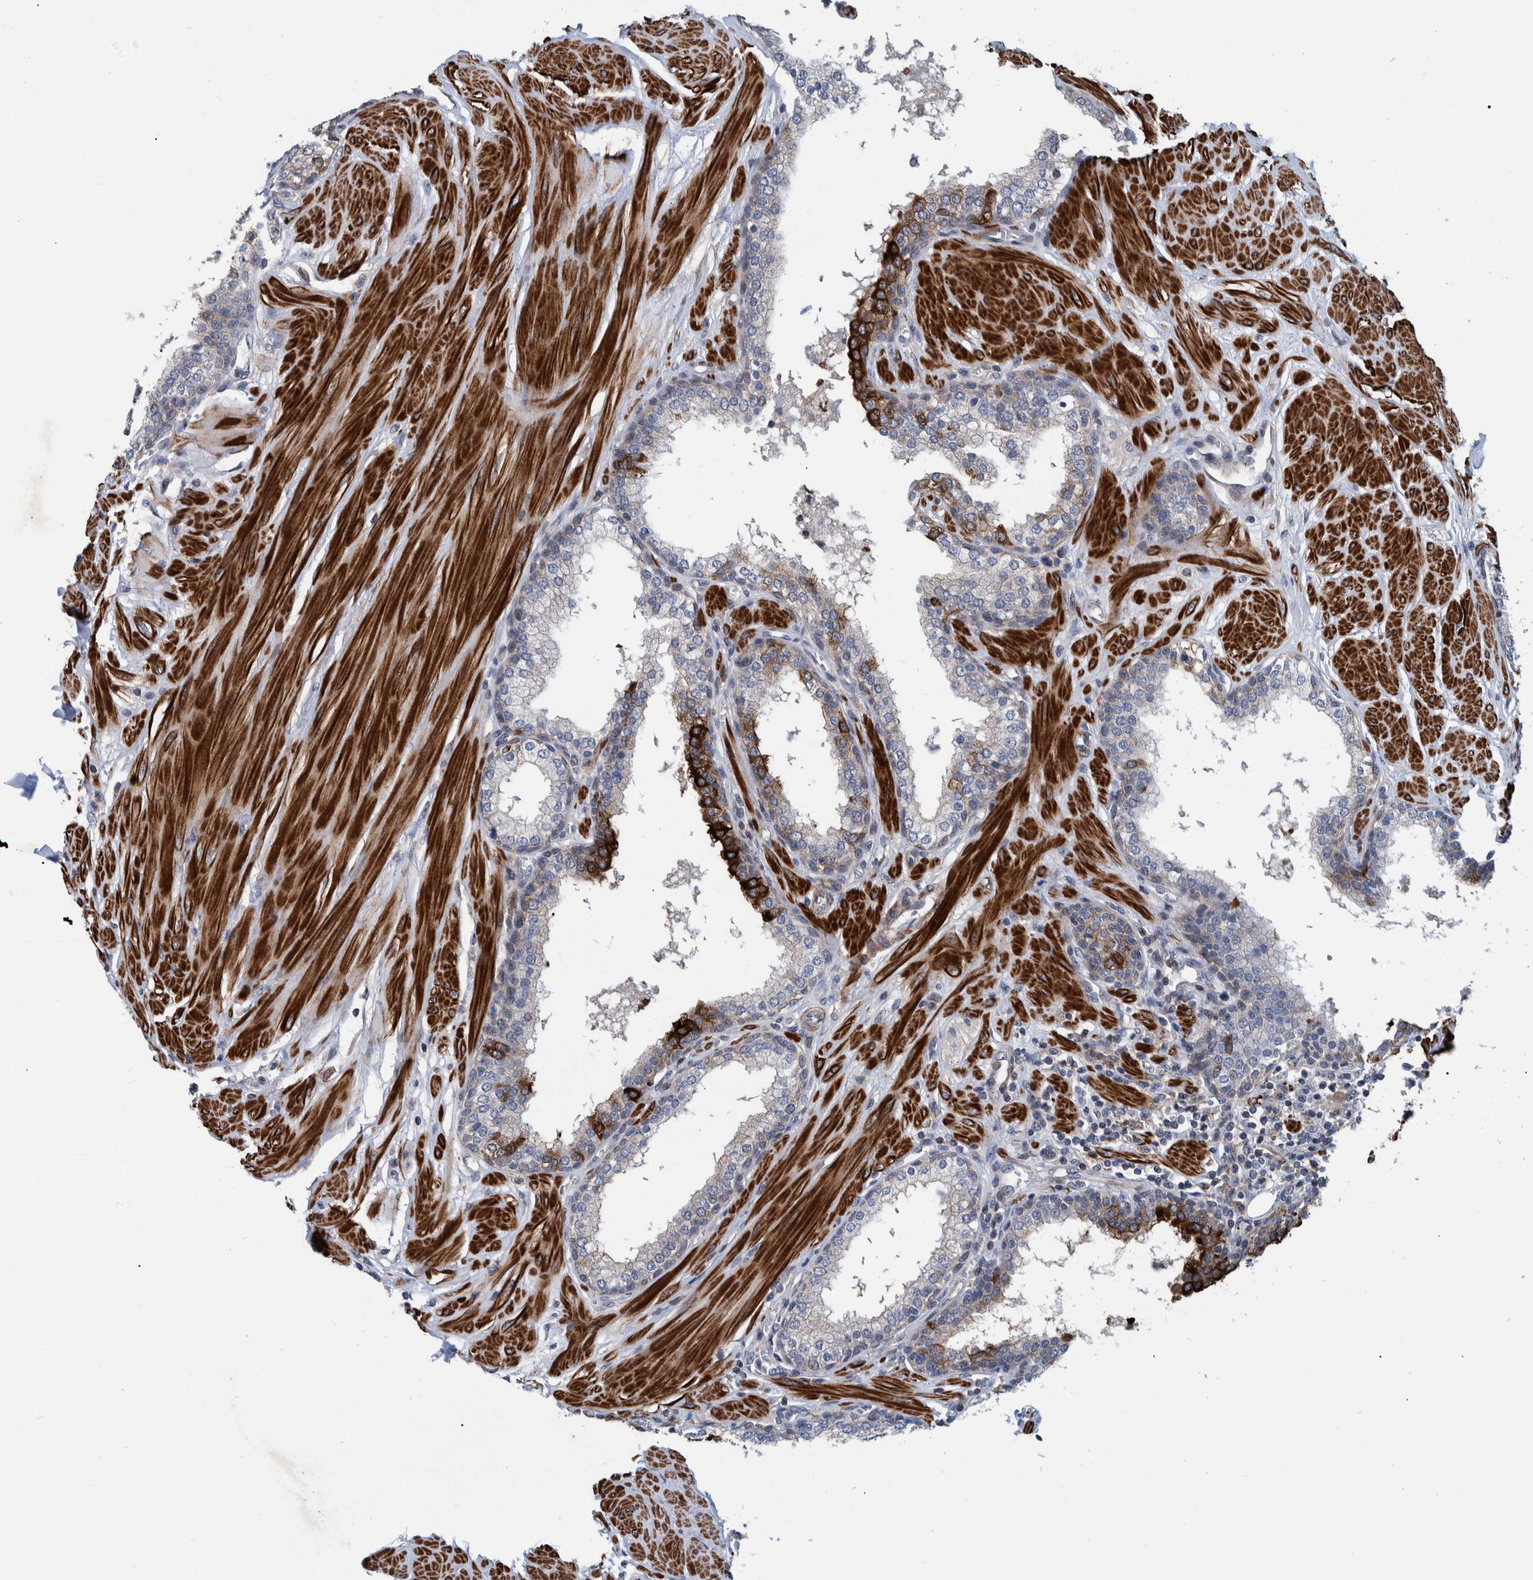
{"staining": {"intensity": "weak", "quantity": "<25%", "location": "cytoplasmic/membranous"}, "tissue": "prostate", "cell_type": "Glandular cells", "image_type": "normal", "snomed": [{"axis": "morphology", "description": "Normal tissue, NOS"}, {"axis": "topography", "description": "Prostate"}], "caption": "Immunohistochemical staining of unremarkable human prostate exhibits no significant staining in glandular cells. (Brightfield microscopy of DAB (3,3'-diaminobenzidine) immunohistochemistry (IHC) at high magnification).", "gene": "MKS1", "patient": {"sex": "male", "age": 51}}